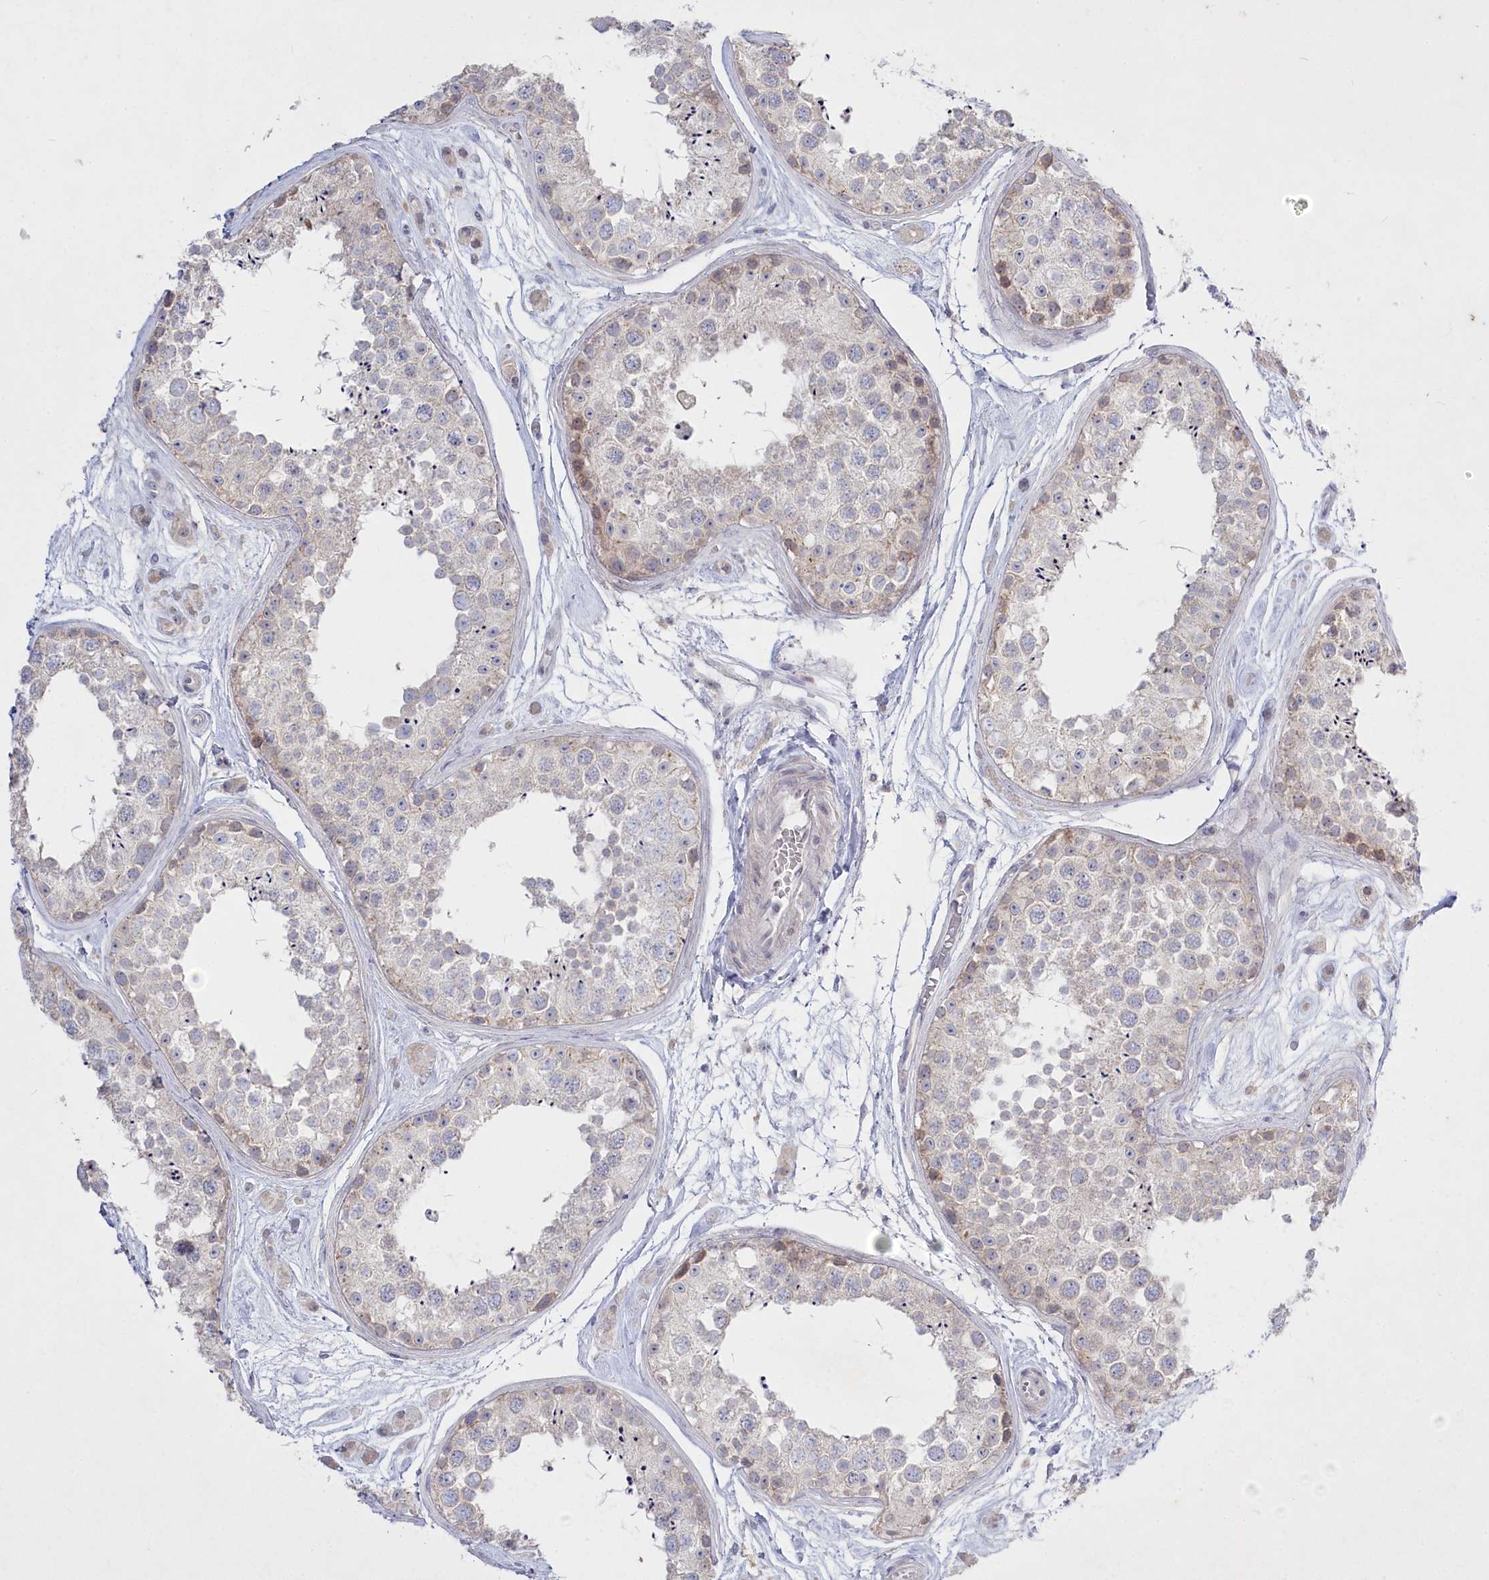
{"staining": {"intensity": "weak", "quantity": "<25%", "location": "cytoplasmic/membranous"}, "tissue": "testis", "cell_type": "Cells in seminiferous ducts", "image_type": "normal", "snomed": [{"axis": "morphology", "description": "Normal tissue, NOS"}, {"axis": "topography", "description": "Testis"}], "caption": "An image of testis stained for a protein exhibits no brown staining in cells in seminiferous ducts. (DAB (3,3'-diaminobenzidine) immunohistochemistry with hematoxylin counter stain).", "gene": "ABITRAM", "patient": {"sex": "male", "age": 25}}